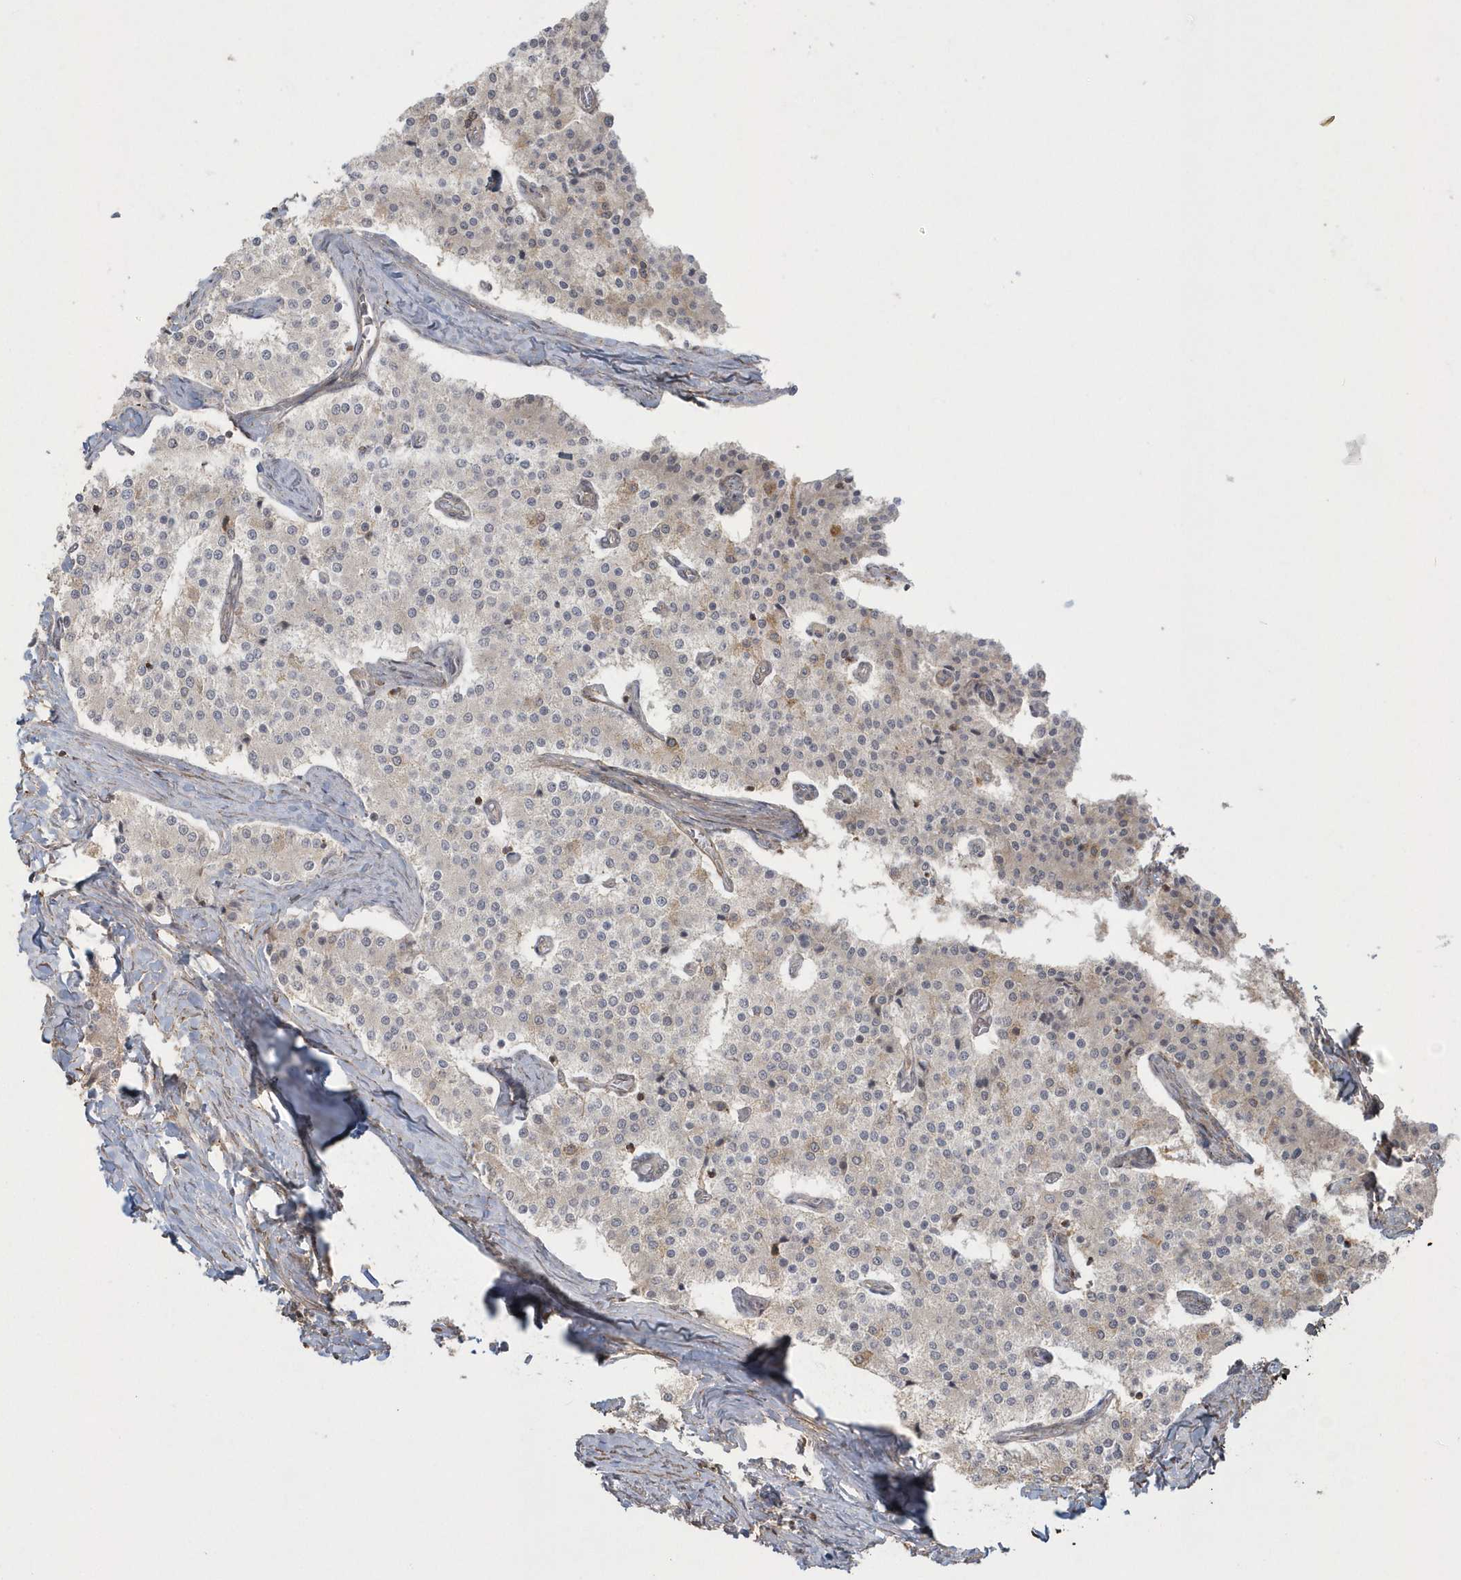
{"staining": {"intensity": "negative", "quantity": "none", "location": "none"}, "tissue": "carcinoid", "cell_type": "Tumor cells", "image_type": "cancer", "snomed": [{"axis": "morphology", "description": "Carcinoid, malignant, NOS"}, {"axis": "topography", "description": "Colon"}], "caption": "Malignant carcinoid stained for a protein using immunohistochemistry exhibits no staining tumor cells.", "gene": "ARMC8", "patient": {"sex": "female", "age": 52}}